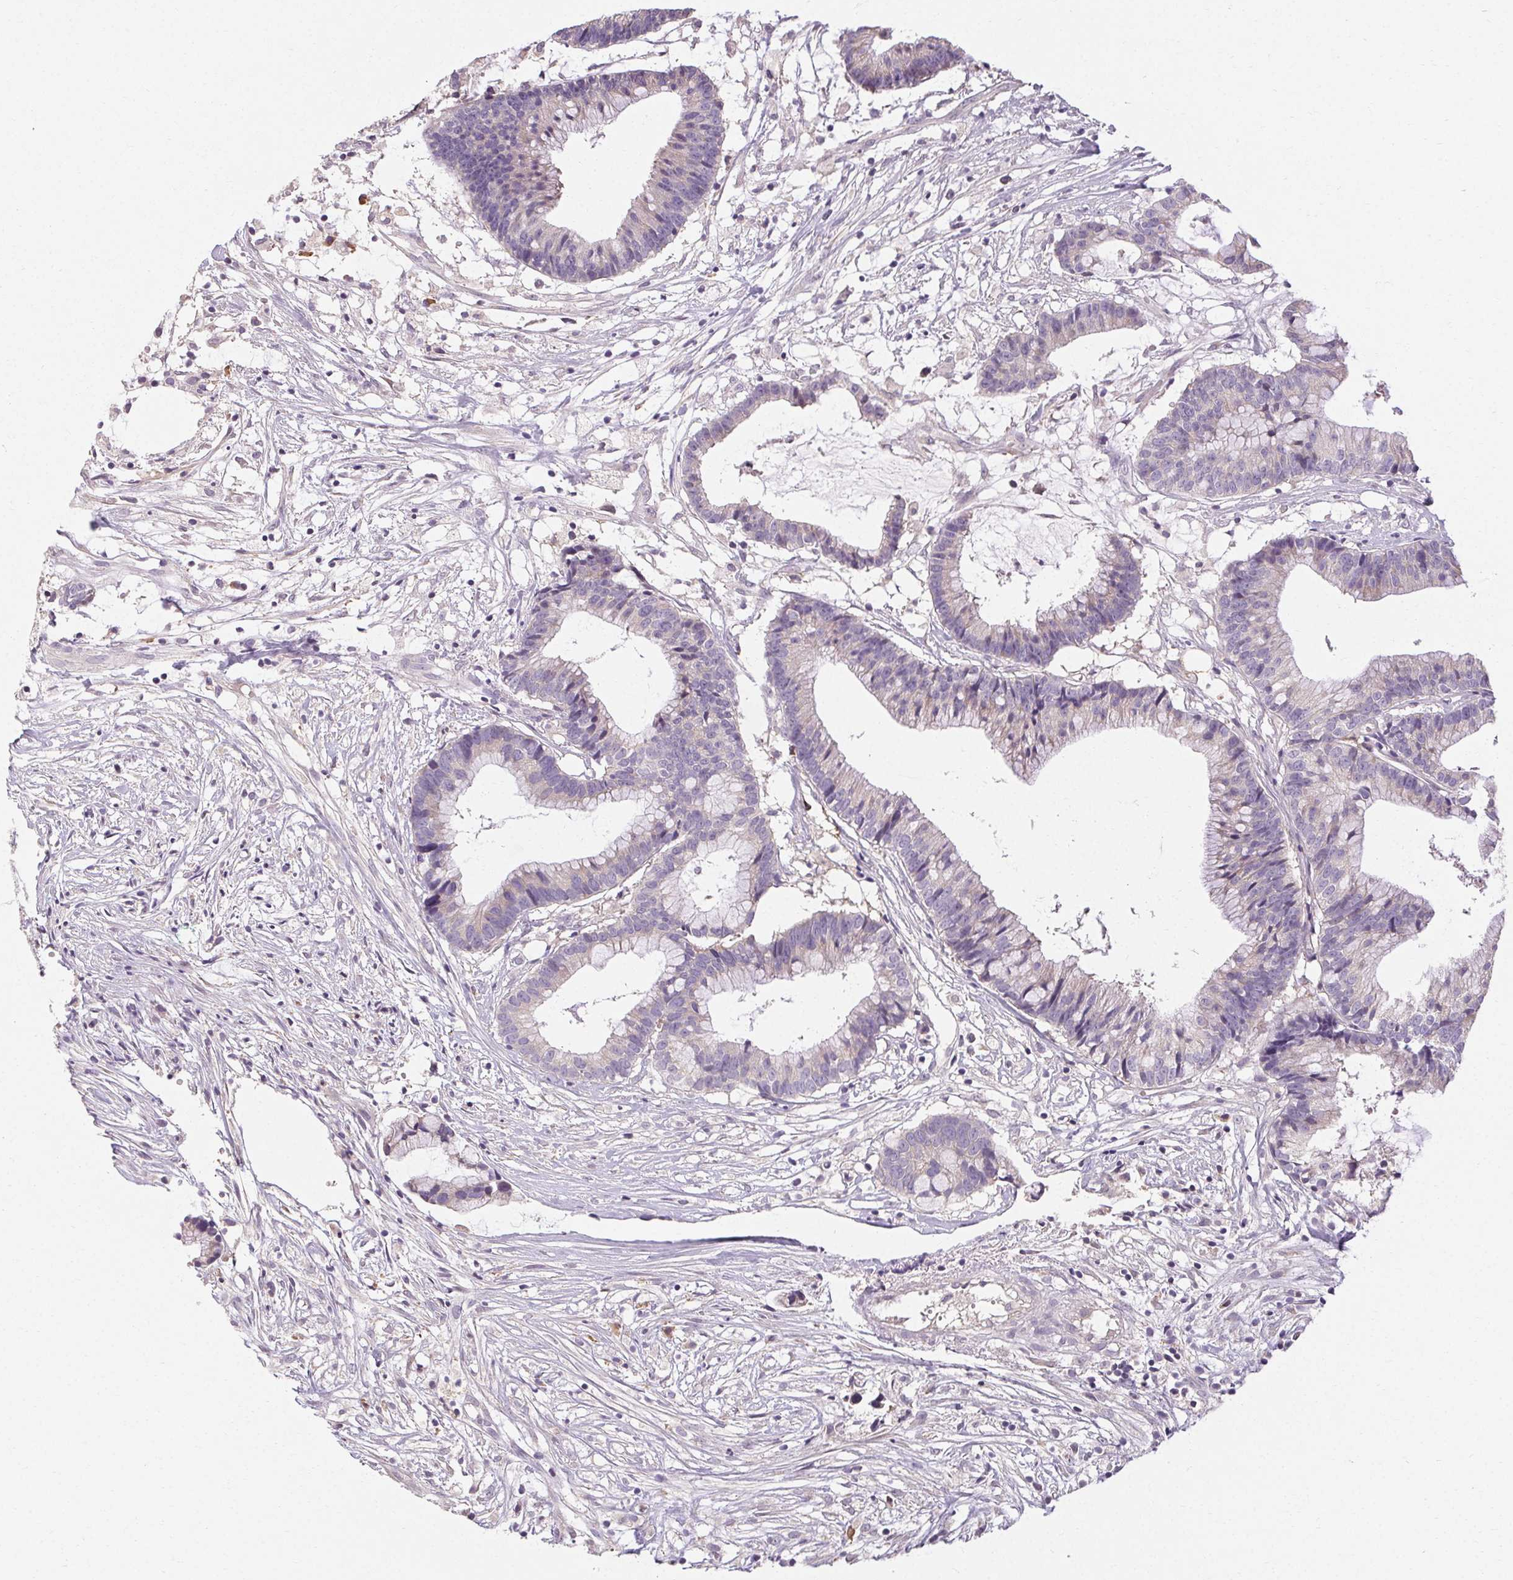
{"staining": {"intensity": "negative", "quantity": "none", "location": "none"}, "tissue": "colorectal cancer", "cell_type": "Tumor cells", "image_type": "cancer", "snomed": [{"axis": "morphology", "description": "Adenocarcinoma, NOS"}, {"axis": "topography", "description": "Colon"}], "caption": "Tumor cells are negative for brown protein staining in colorectal adenocarcinoma.", "gene": "TMEM52B", "patient": {"sex": "female", "age": 78}}